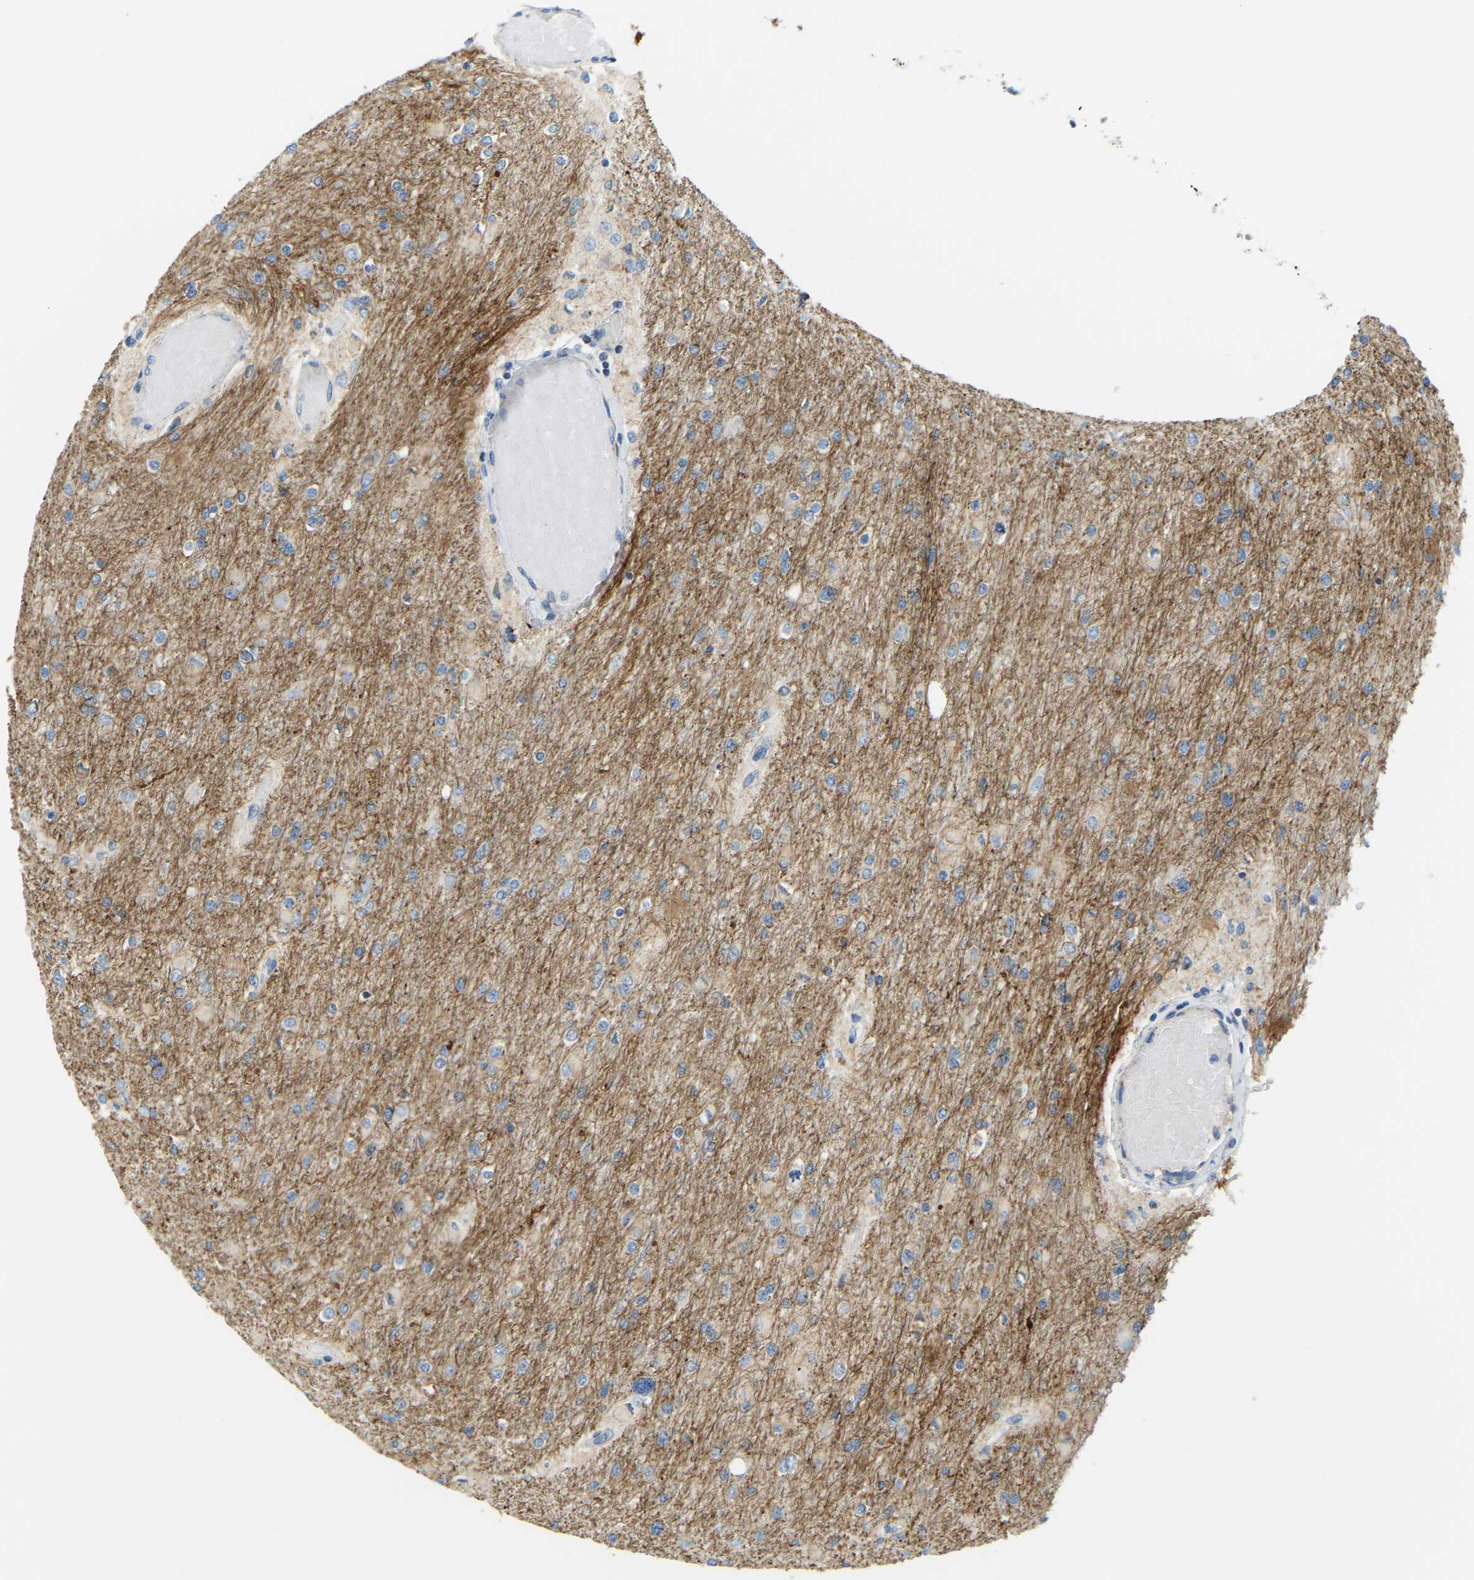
{"staining": {"intensity": "weak", "quantity": "25%-75%", "location": "cytoplasmic/membranous"}, "tissue": "glioma", "cell_type": "Tumor cells", "image_type": "cancer", "snomed": [{"axis": "morphology", "description": "Glioma, malignant, High grade"}, {"axis": "topography", "description": "Cerebral cortex"}], "caption": "The image displays staining of glioma, revealing weak cytoplasmic/membranous protein staining (brown color) within tumor cells. Using DAB (3,3'-diaminobenzidine) (brown) and hematoxylin (blue) stains, captured at high magnification using brightfield microscopy.", "gene": "GDA", "patient": {"sex": "female", "age": 36}}